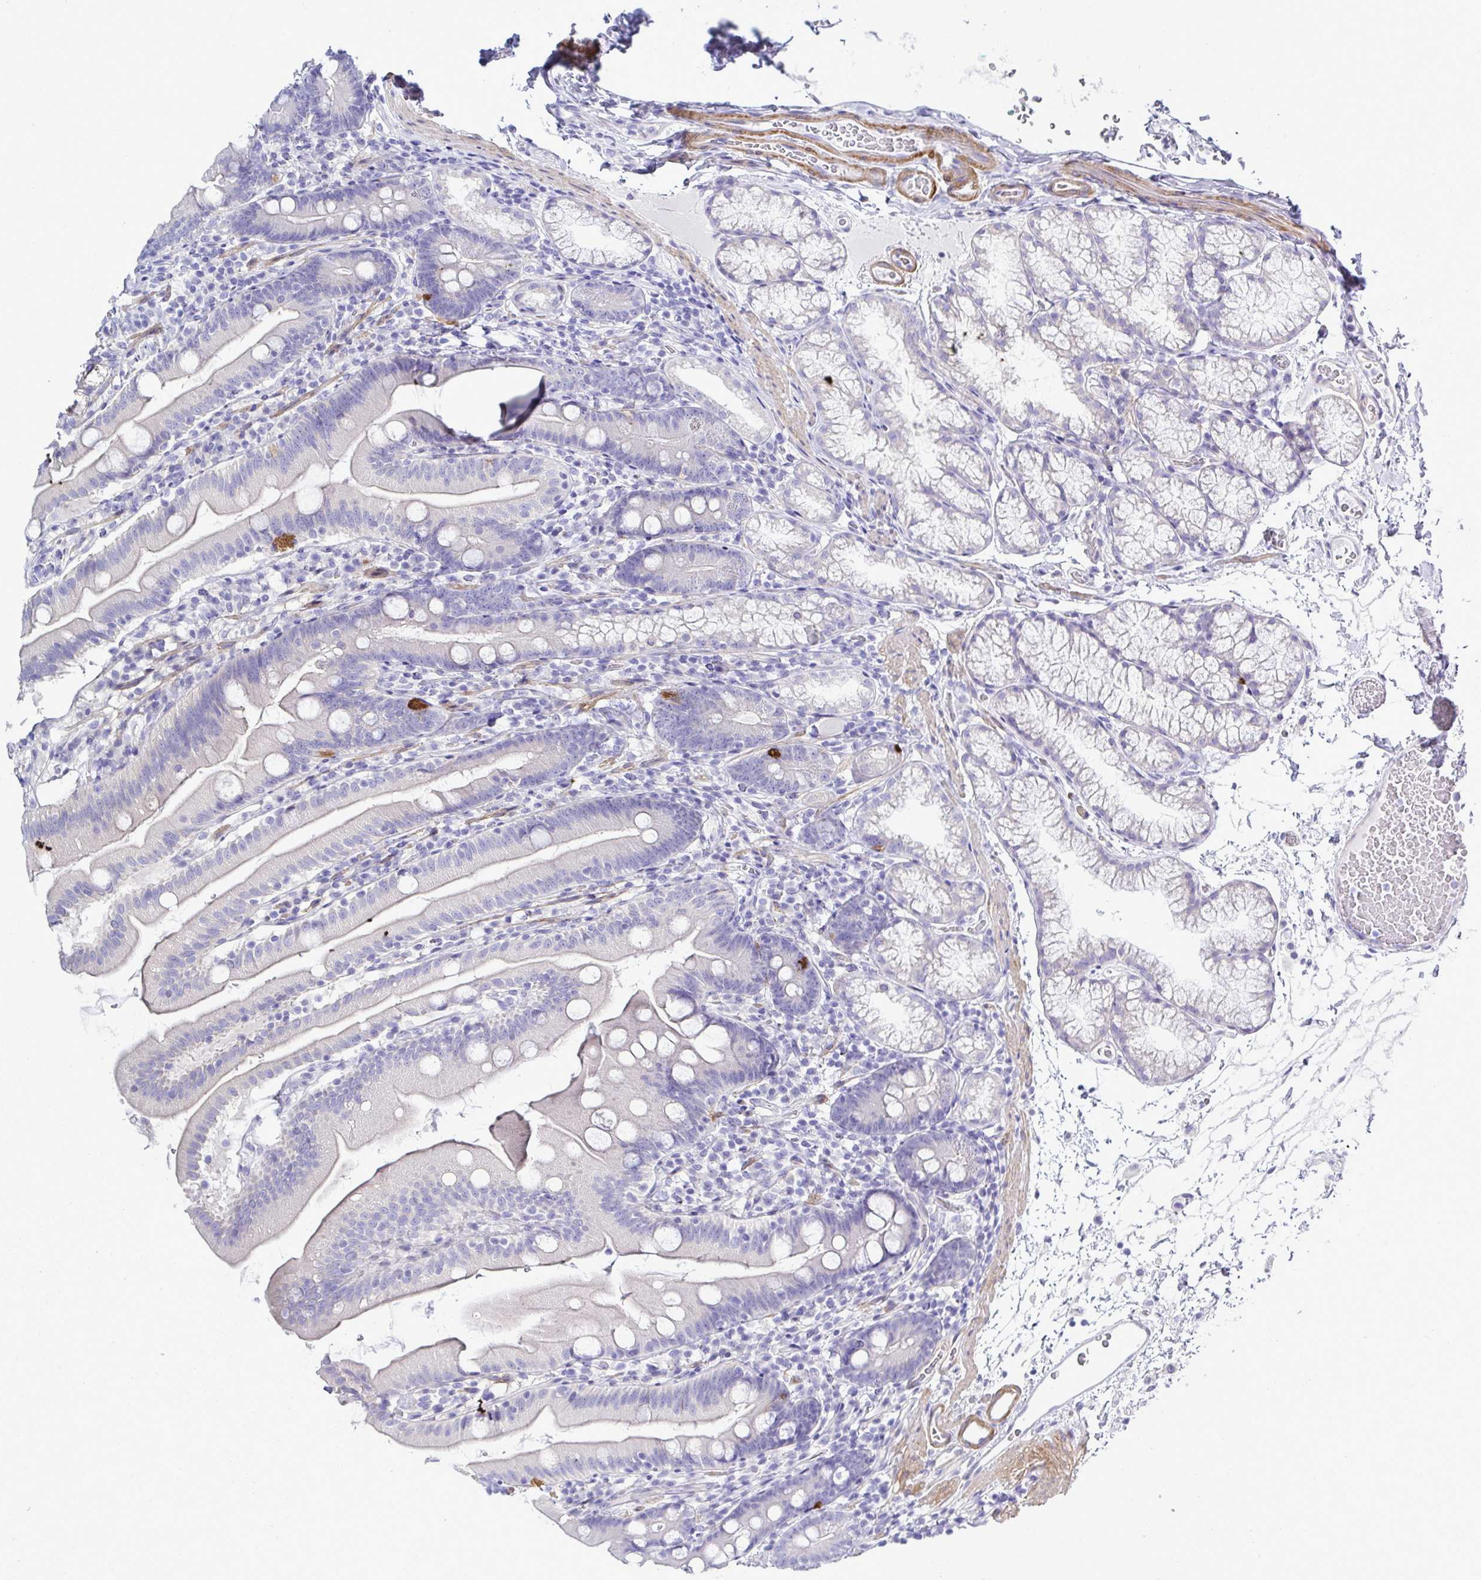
{"staining": {"intensity": "strong", "quantity": "<25%", "location": "cytoplasmic/membranous"}, "tissue": "duodenum", "cell_type": "Glandular cells", "image_type": "normal", "snomed": [{"axis": "morphology", "description": "Normal tissue, NOS"}, {"axis": "topography", "description": "Duodenum"}], "caption": "This is an image of IHC staining of normal duodenum, which shows strong expression in the cytoplasmic/membranous of glandular cells.", "gene": "MED11", "patient": {"sex": "female", "age": 67}}